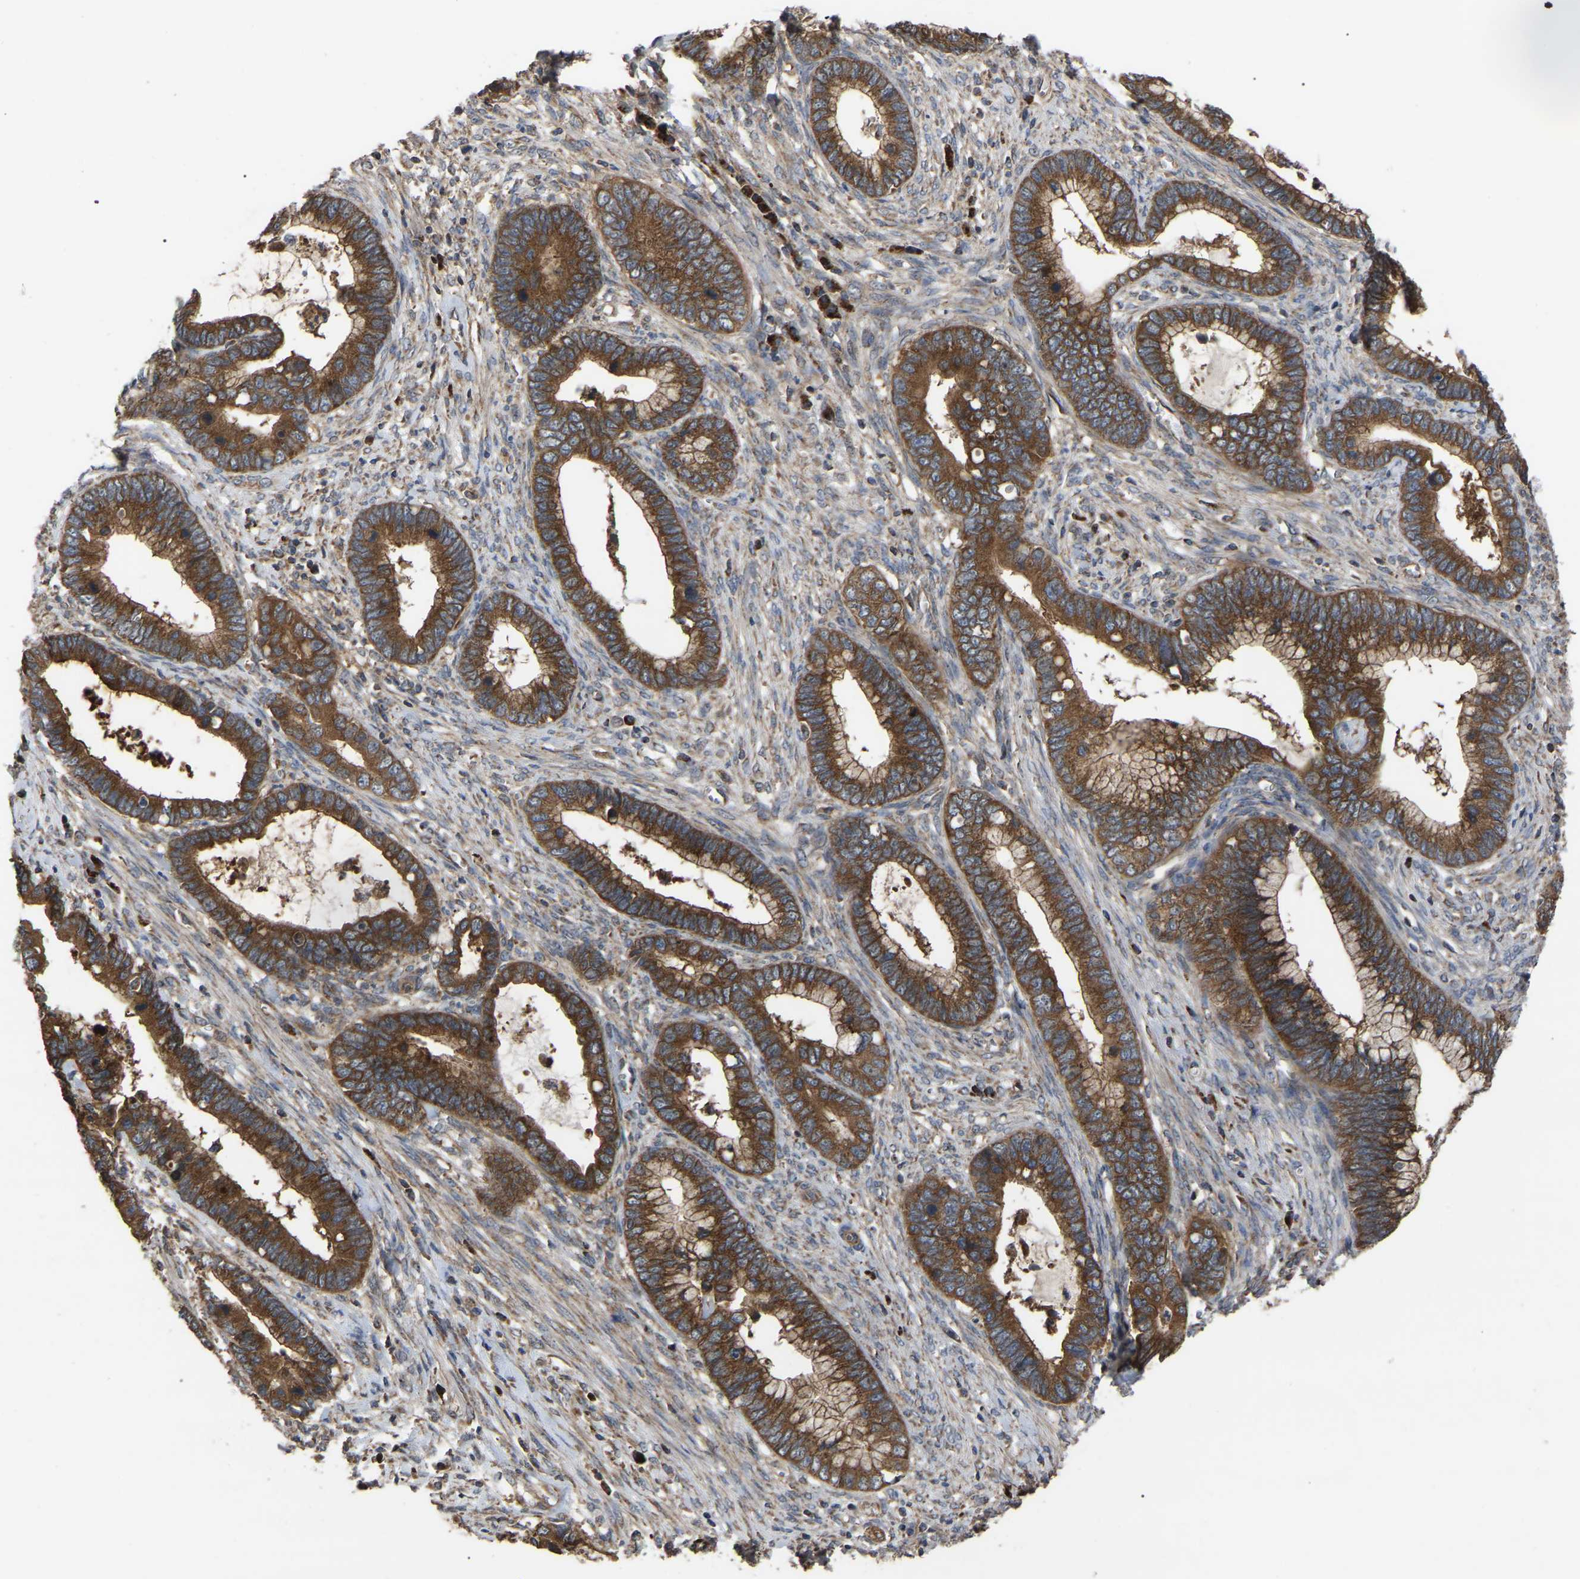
{"staining": {"intensity": "moderate", "quantity": ">75%", "location": "cytoplasmic/membranous"}, "tissue": "cervical cancer", "cell_type": "Tumor cells", "image_type": "cancer", "snomed": [{"axis": "morphology", "description": "Adenocarcinoma, NOS"}, {"axis": "topography", "description": "Cervix"}], "caption": "Immunohistochemistry staining of adenocarcinoma (cervical), which exhibits medium levels of moderate cytoplasmic/membranous expression in about >75% of tumor cells indicating moderate cytoplasmic/membranous protein positivity. The staining was performed using DAB (3,3'-diaminobenzidine) (brown) for protein detection and nuclei were counterstained in hematoxylin (blue).", "gene": "GCC1", "patient": {"sex": "female", "age": 44}}